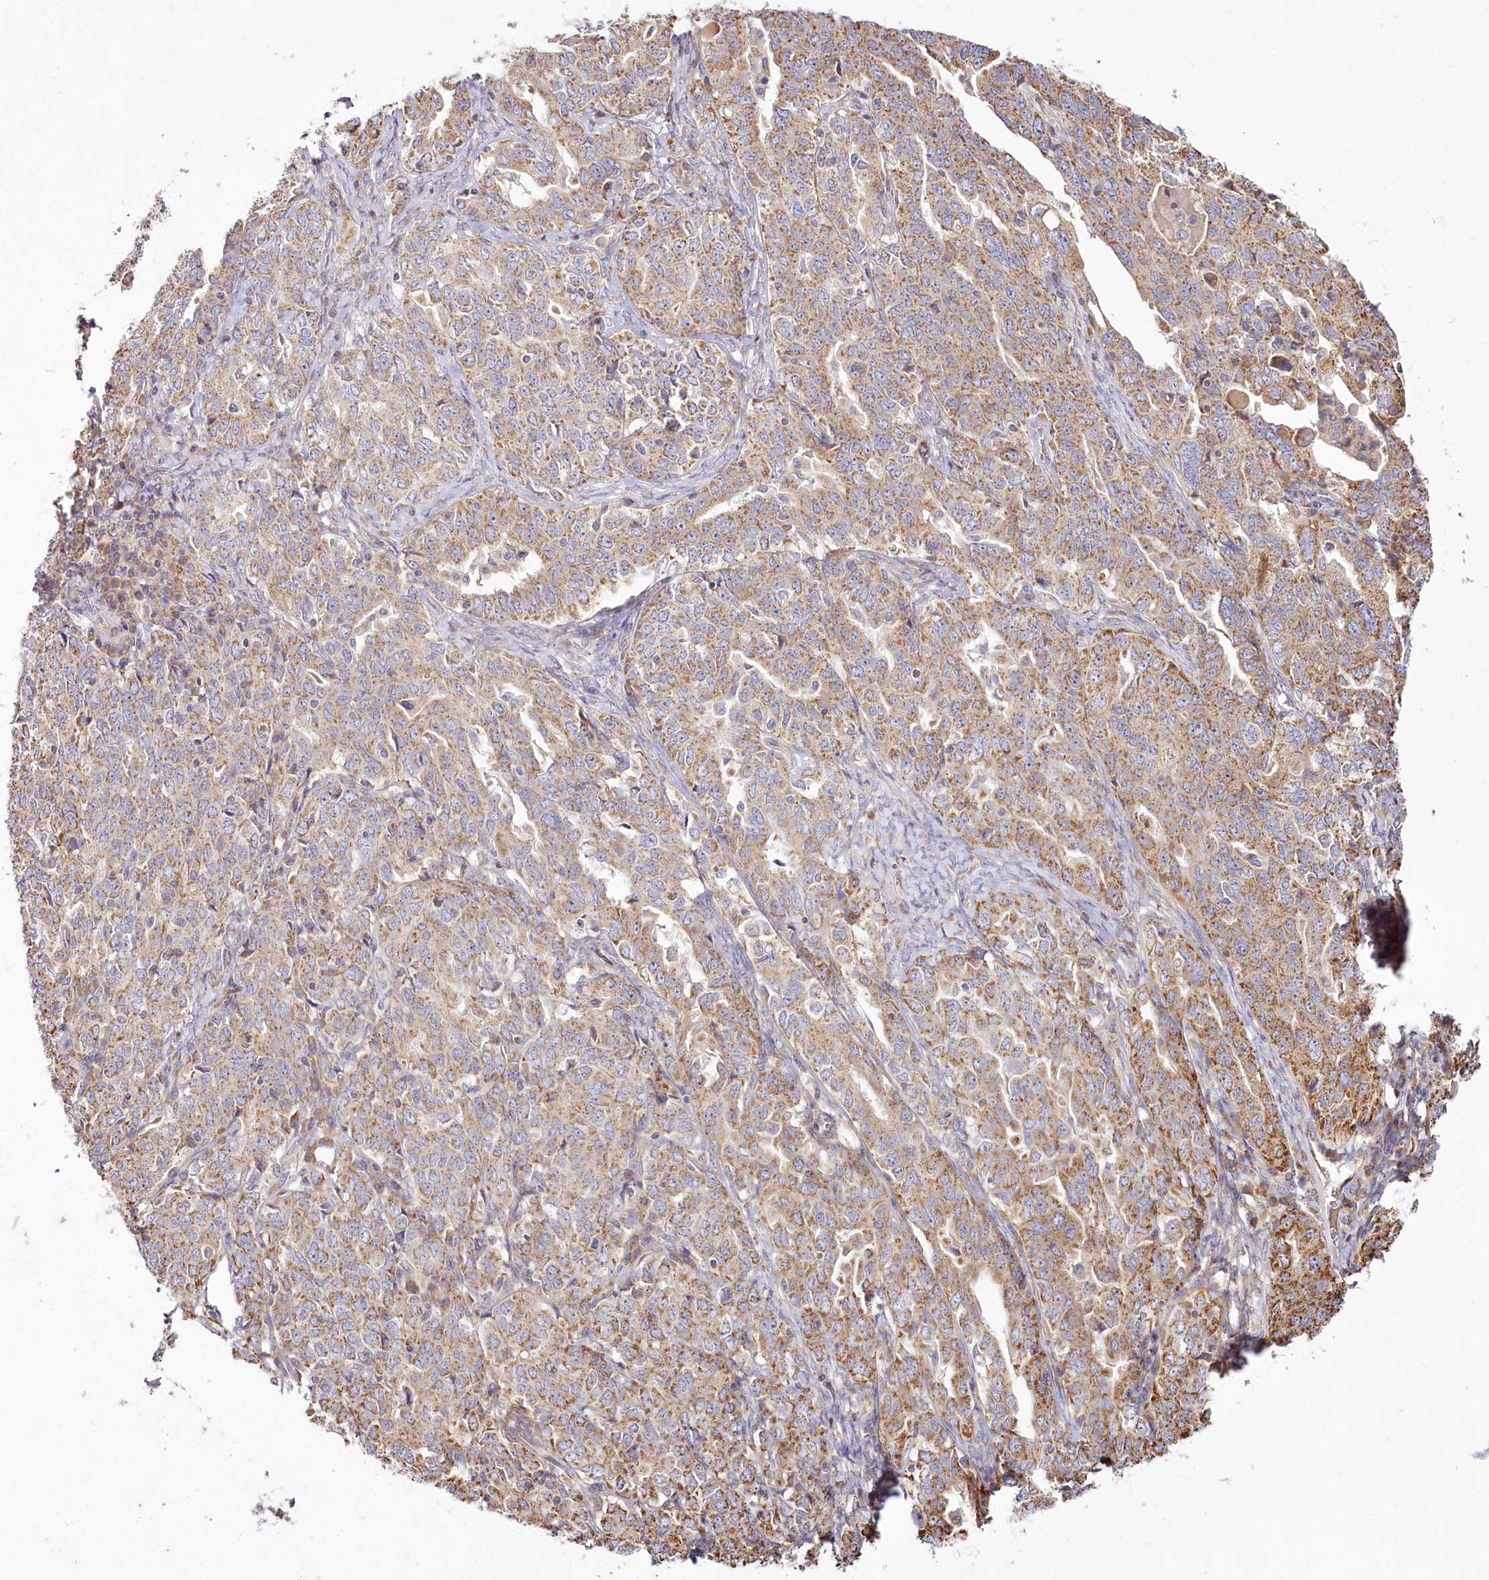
{"staining": {"intensity": "moderate", "quantity": ">75%", "location": "cytoplasmic/membranous"}, "tissue": "ovarian cancer", "cell_type": "Tumor cells", "image_type": "cancer", "snomed": [{"axis": "morphology", "description": "Carcinoma, endometroid"}, {"axis": "topography", "description": "Ovary"}], "caption": "About >75% of tumor cells in ovarian endometroid carcinoma exhibit moderate cytoplasmic/membranous protein positivity as visualized by brown immunohistochemical staining.", "gene": "ACOX2", "patient": {"sex": "female", "age": 62}}